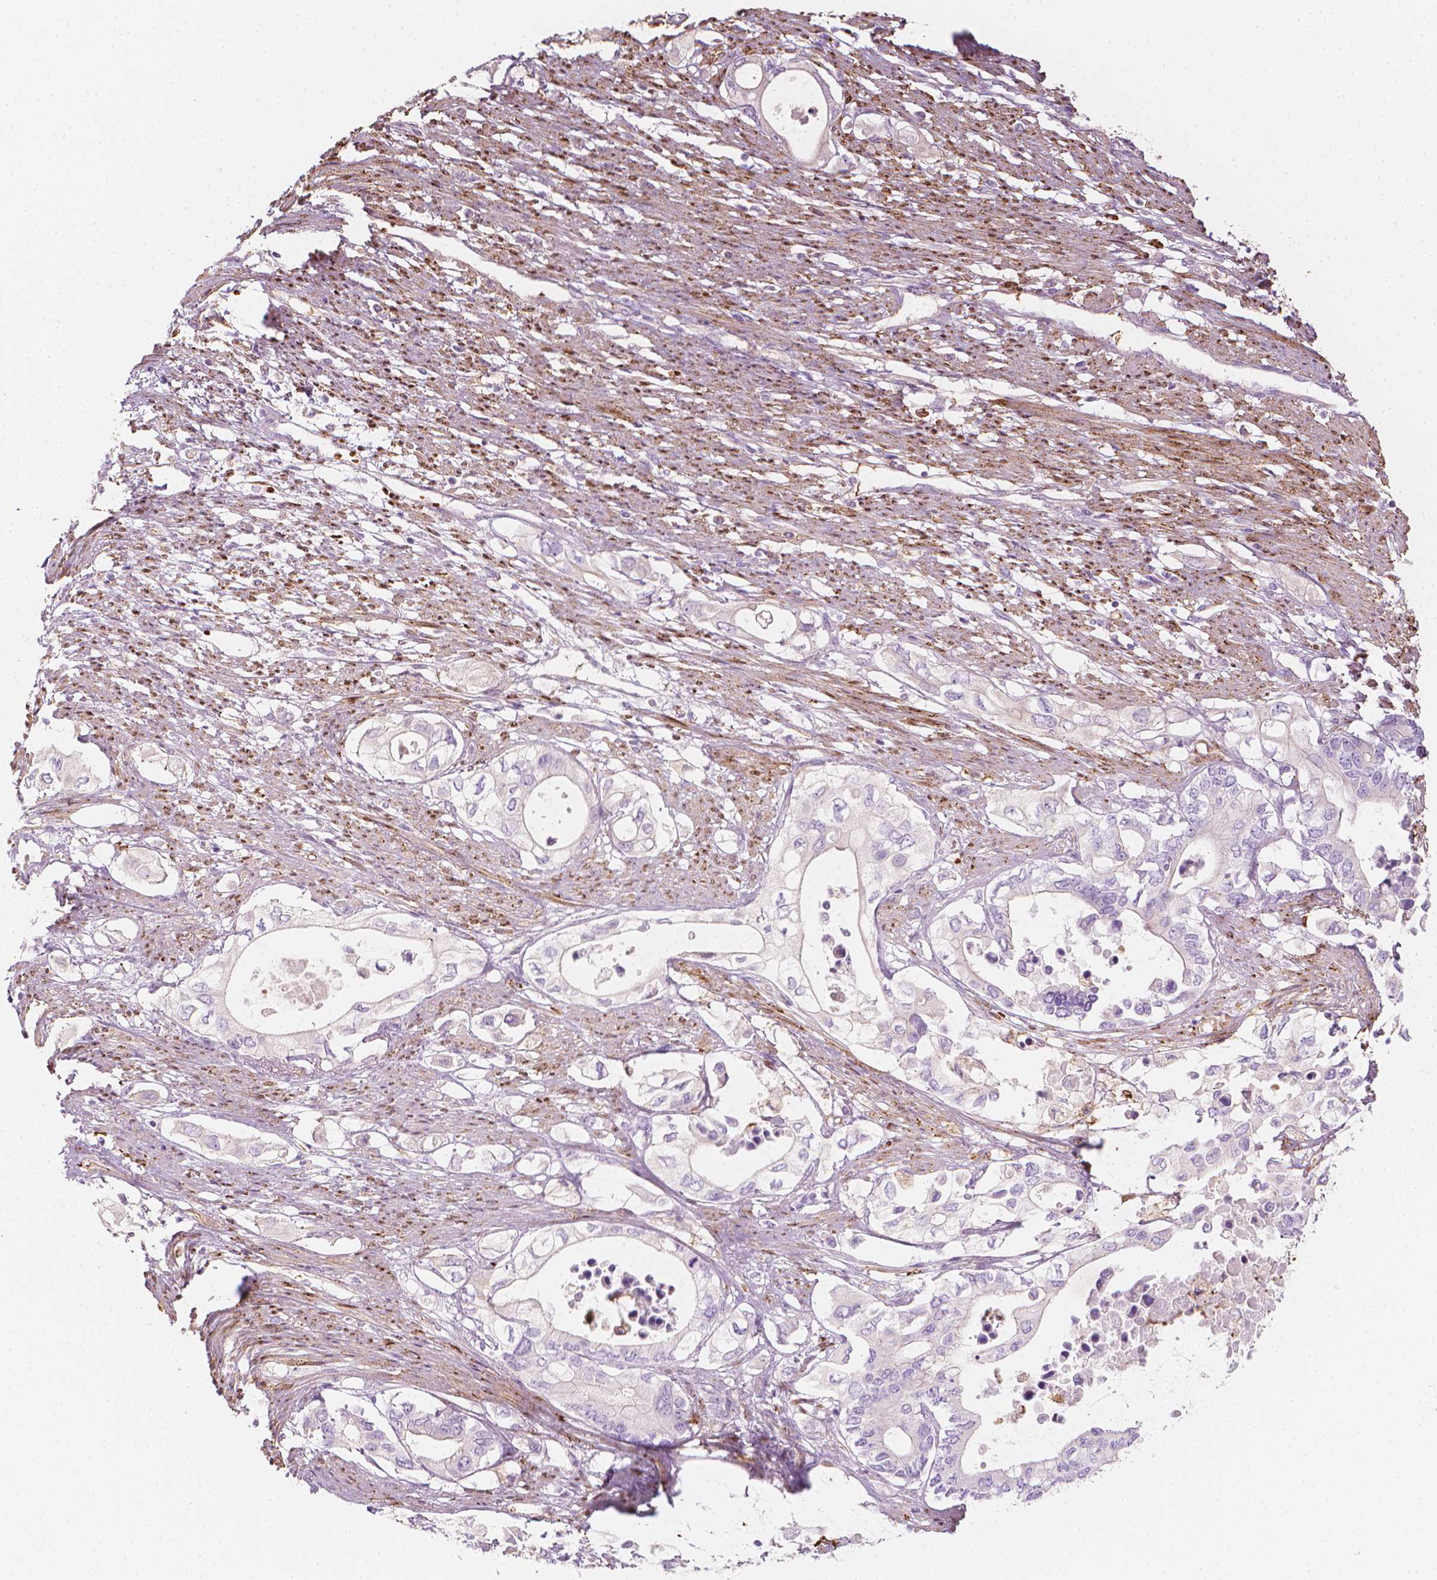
{"staining": {"intensity": "negative", "quantity": "none", "location": "none"}, "tissue": "pancreatic cancer", "cell_type": "Tumor cells", "image_type": "cancer", "snomed": [{"axis": "morphology", "description": "Adenocarcinoma, NOS"}, {"axis": "topography", "description": "Pancreas"}], "caption": "Tumor cells show no significant staining in pancreatic cancer.", "gene": "CES1", "patient": {"sex": "female", "age": 63}}